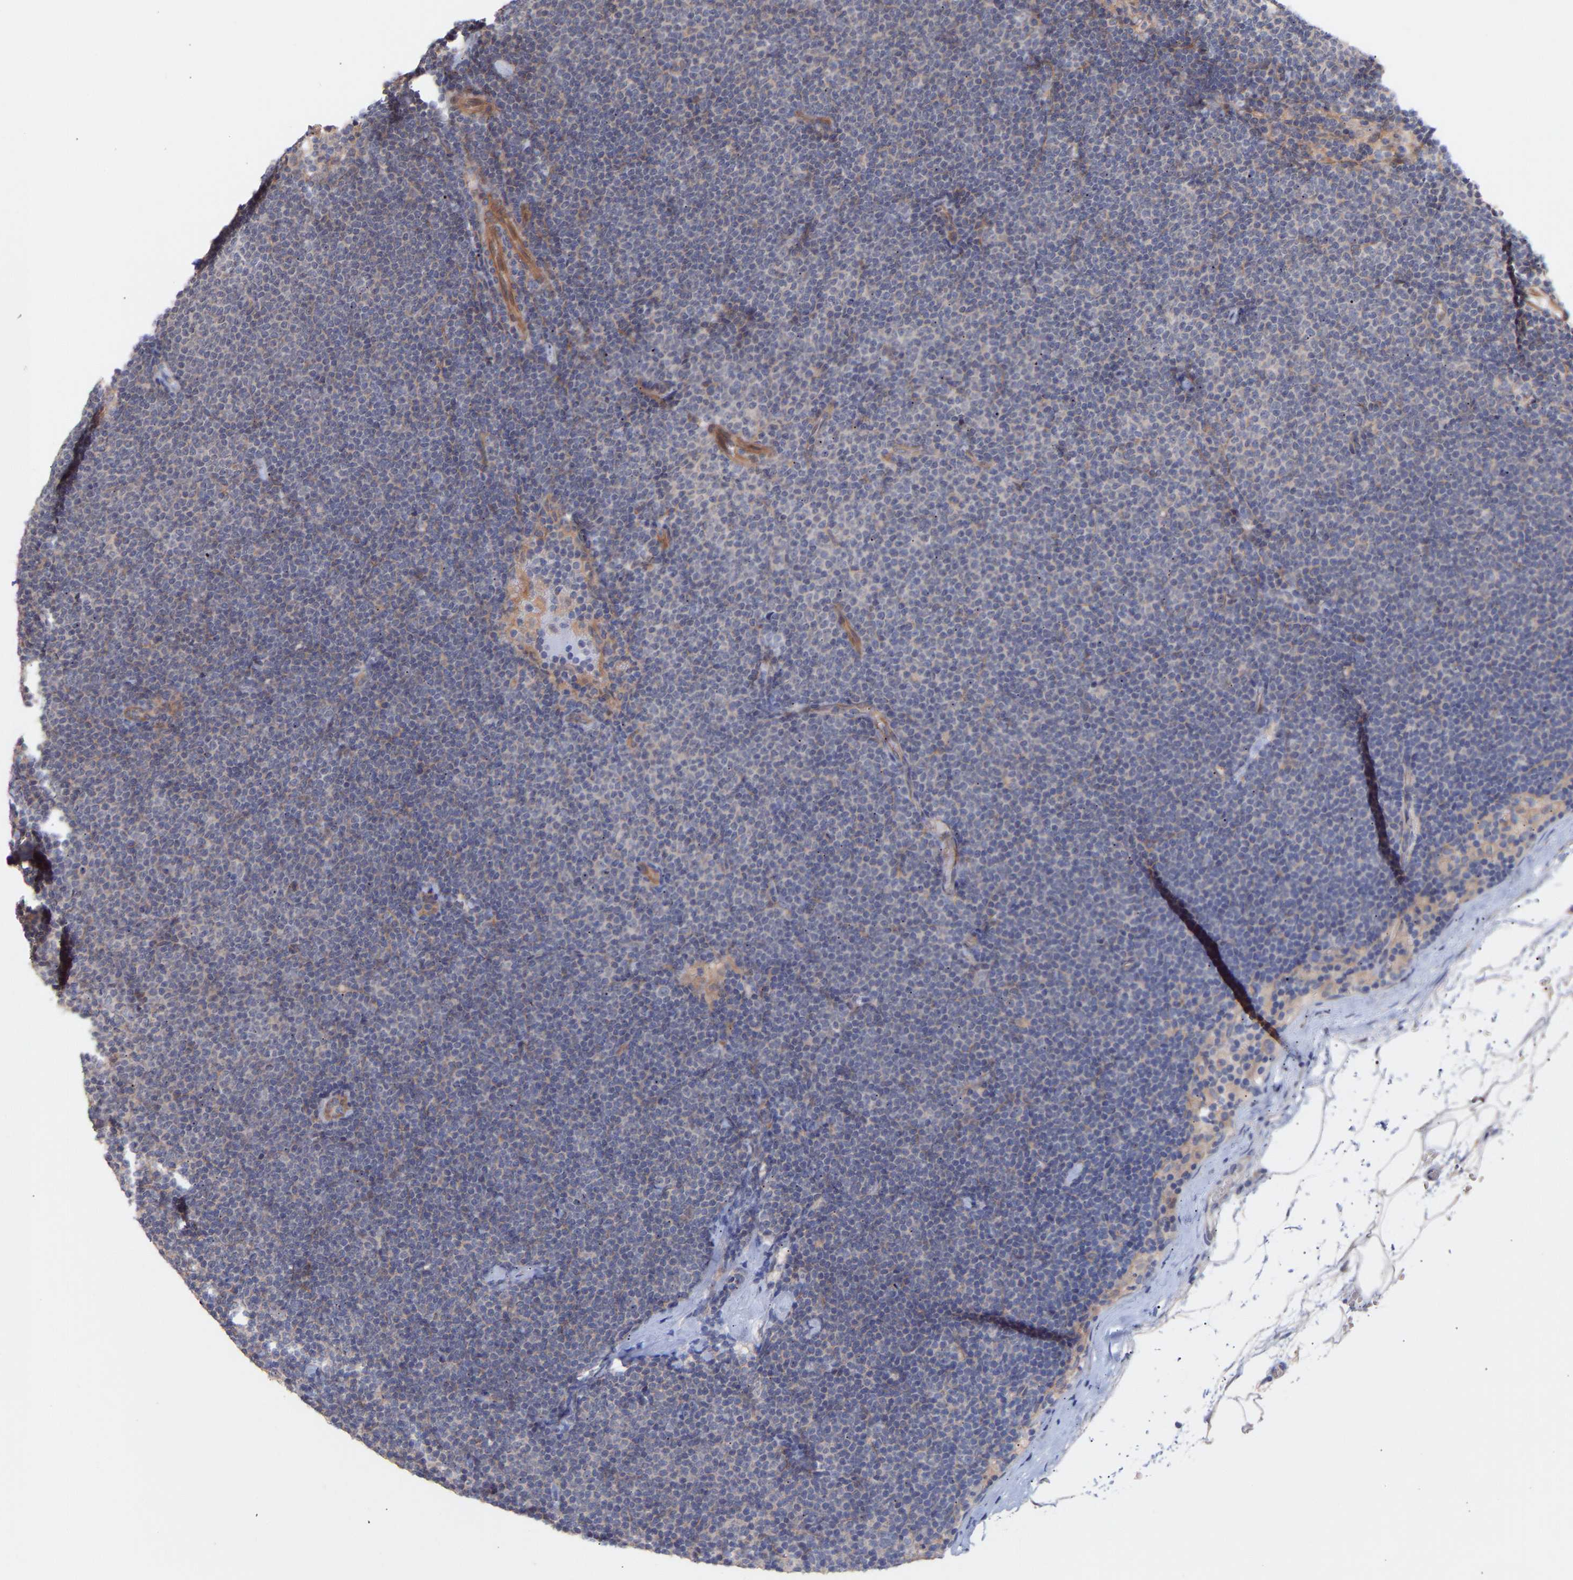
{"staining": {"intensity": "negative", "quantity": "none", "location": "none"}, "tissue": "lymphoma", "cell_type": "Tumor cells", "image_type": "cancer", "snomed": [{"axis": "morphology", "description": "Malignant lymphoma, non-Hodgkin's type, Low grade"}, {"axis": "topography", "description": "Lymph node"}], "caption": "Protein analysis of lymphoma reveals no significant staining in tumor cells. (DAB (3,3'-diaminobenzidine) IHC visualized using brightfield microscopy, high magnification).", "gene": "PDLIM5", "patient": {"sex": "female", "age": 53}}